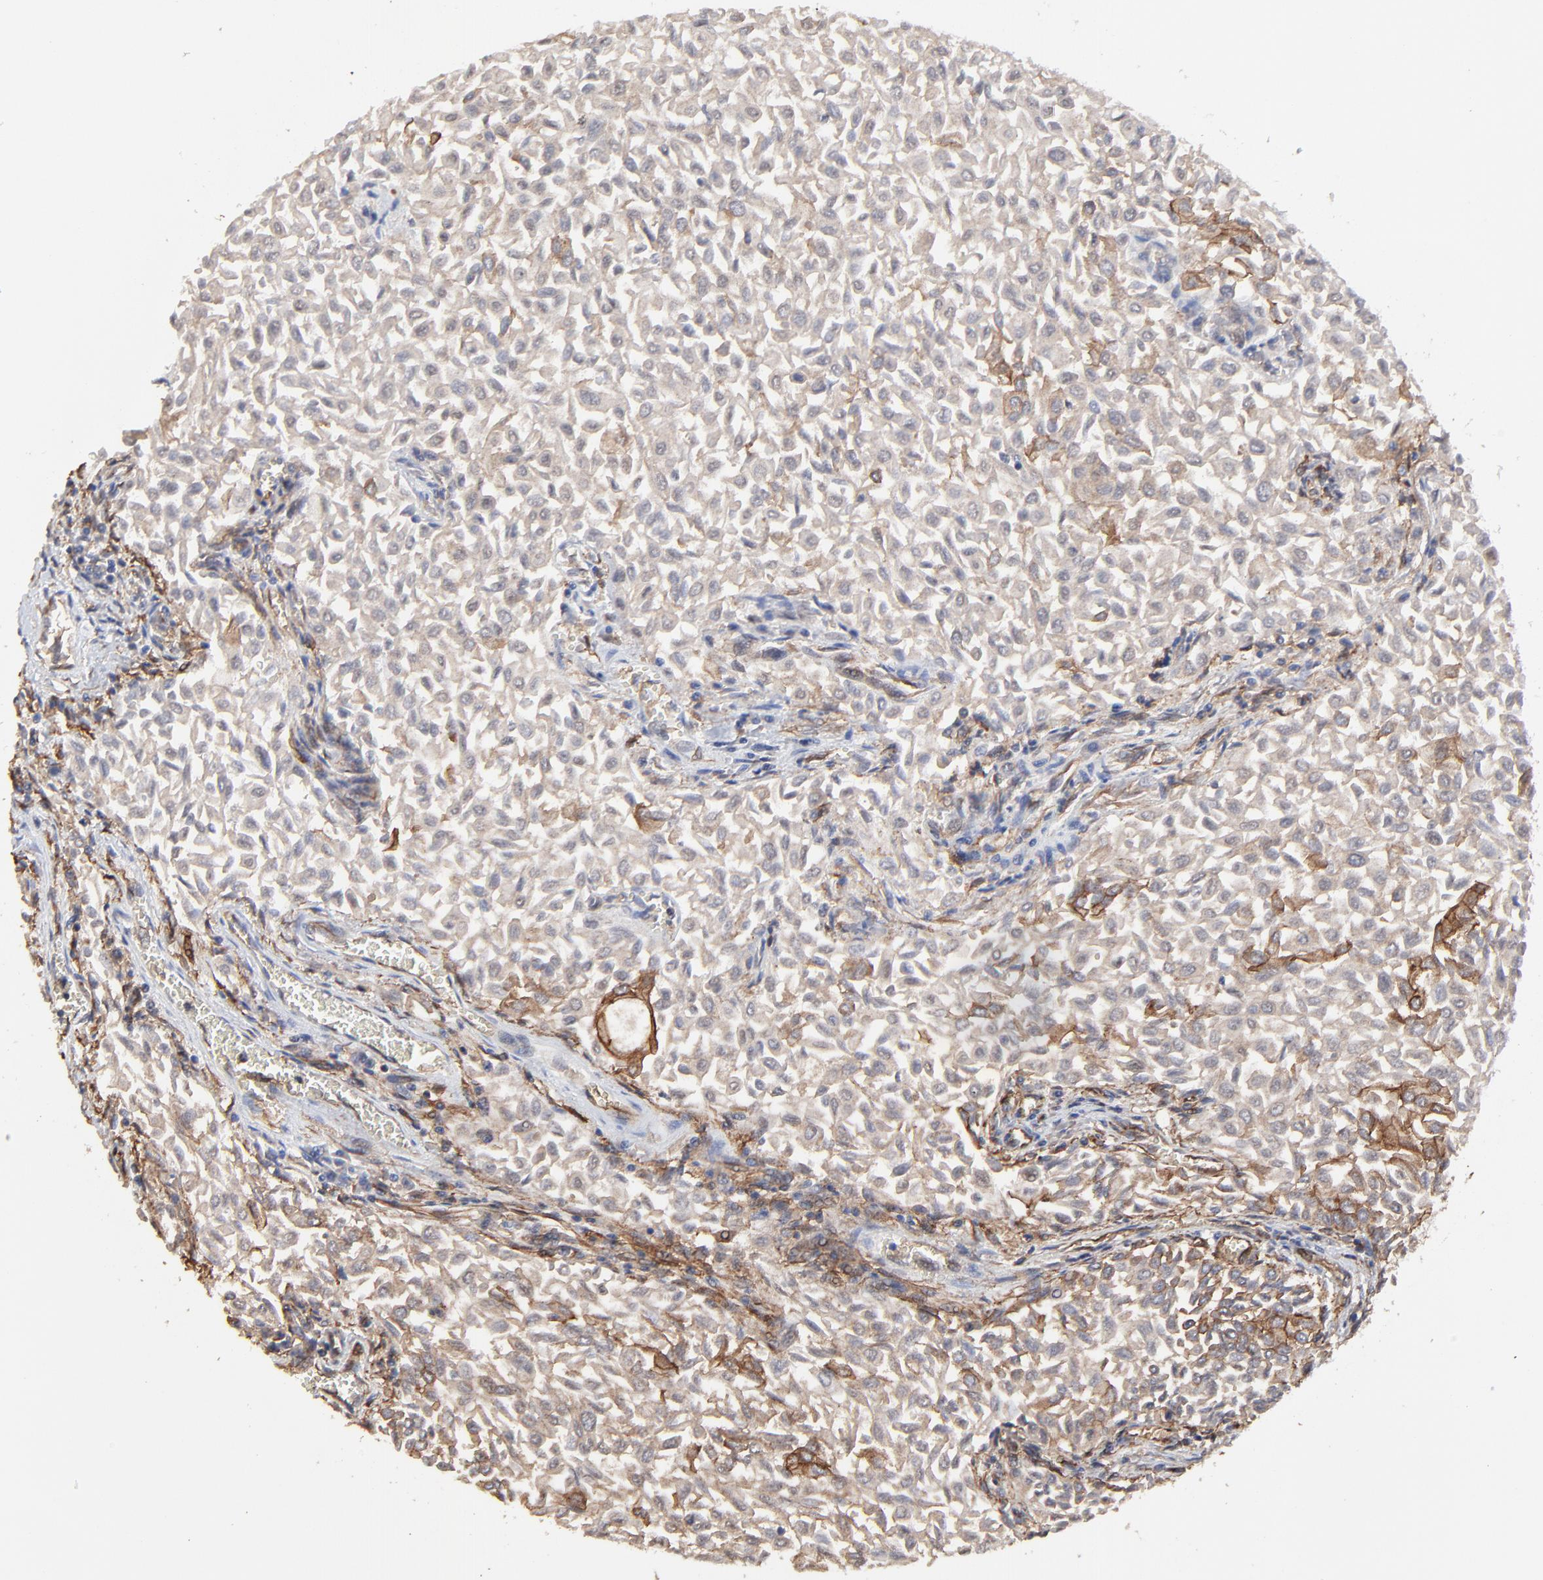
{"staining": {"intensity": "moderate", "quantity": ">75%", "location": "cytoplasmic/membranous"}, "tissue": "urothelial cancer", "cell_type": "Tumor cells", "image_type": "cancer", "snomed": [{"axis": "morphology", "description": "Urothelial carcinoma, Low grade"}, {"axis": "topography", "description": "Urinary bladder"}], "caption": "IHC micrograph of neoplastic tissue: low-grade urothelial carcinoma stained using immunohistochemistry displays medium levels of moderate protein expression localized specifically in the cytoplasmic/membranous of tumor cells, appearing as a cytoplasmic/membranous brown color.", "gene": "ARMT1", "patient": {"sex": "male", "age": 64}}